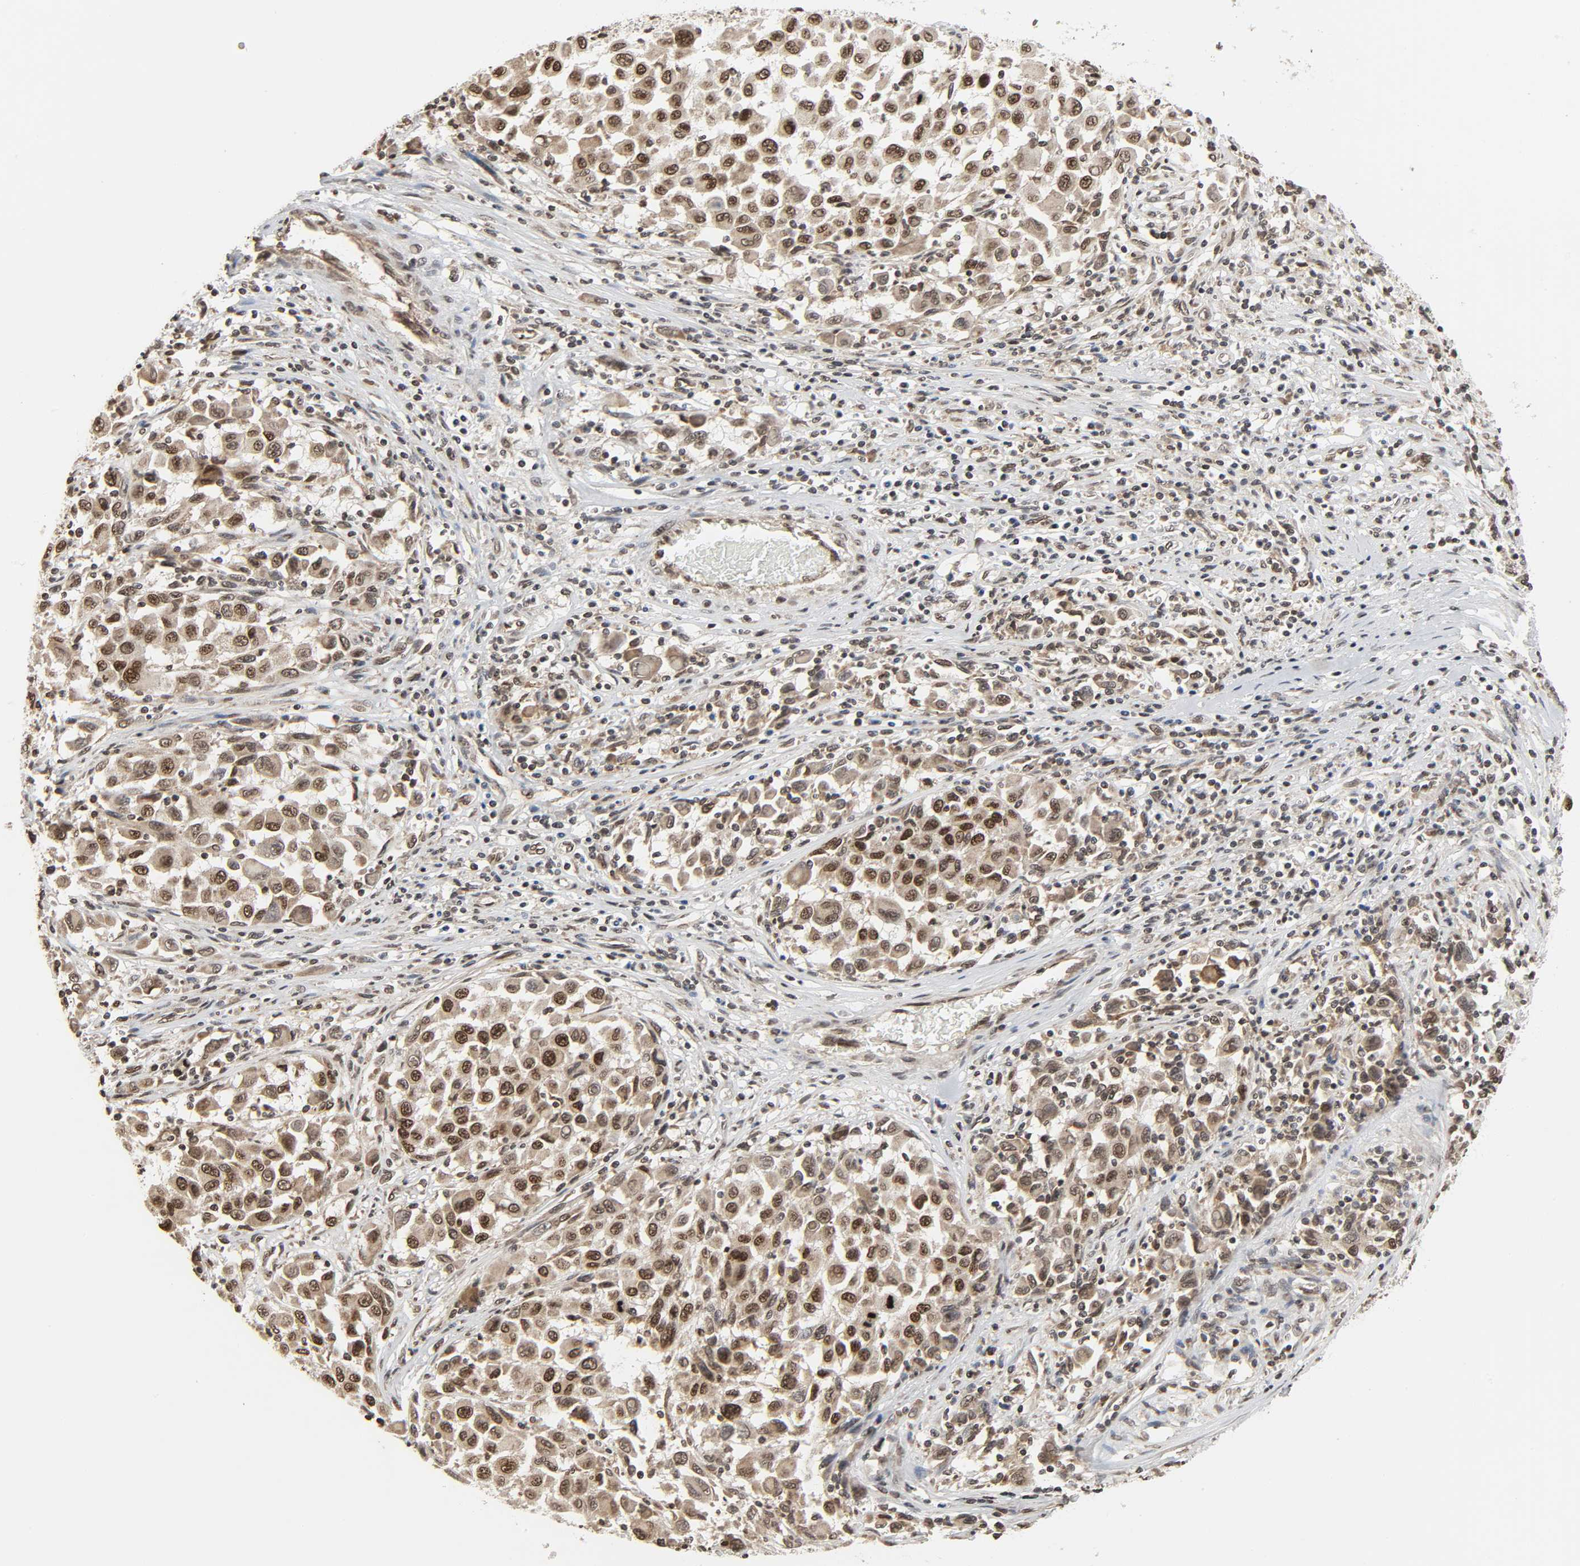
{"staining": {"intensity": "moderate", "quantity": ">75%", "location": "cytoplasmic/membranous,nuclear"}, "tissue": "melanoma", "cell_type": "Tumor cells", "image_type": "cancer", "snomed": [{"axis": "morphology", "description": "Malignant melanoma, Metastatic site"}, {"axis": "topography", "description": "Lymph node"}], "caption": "A medium amount of moderate cytoplasmic/membranous and nuclear staining is seen in approximately >75% of tumor cells in melanoma tissue.", "gene": "XRCC1", "patient": {"sex": "male", "age": 61}}